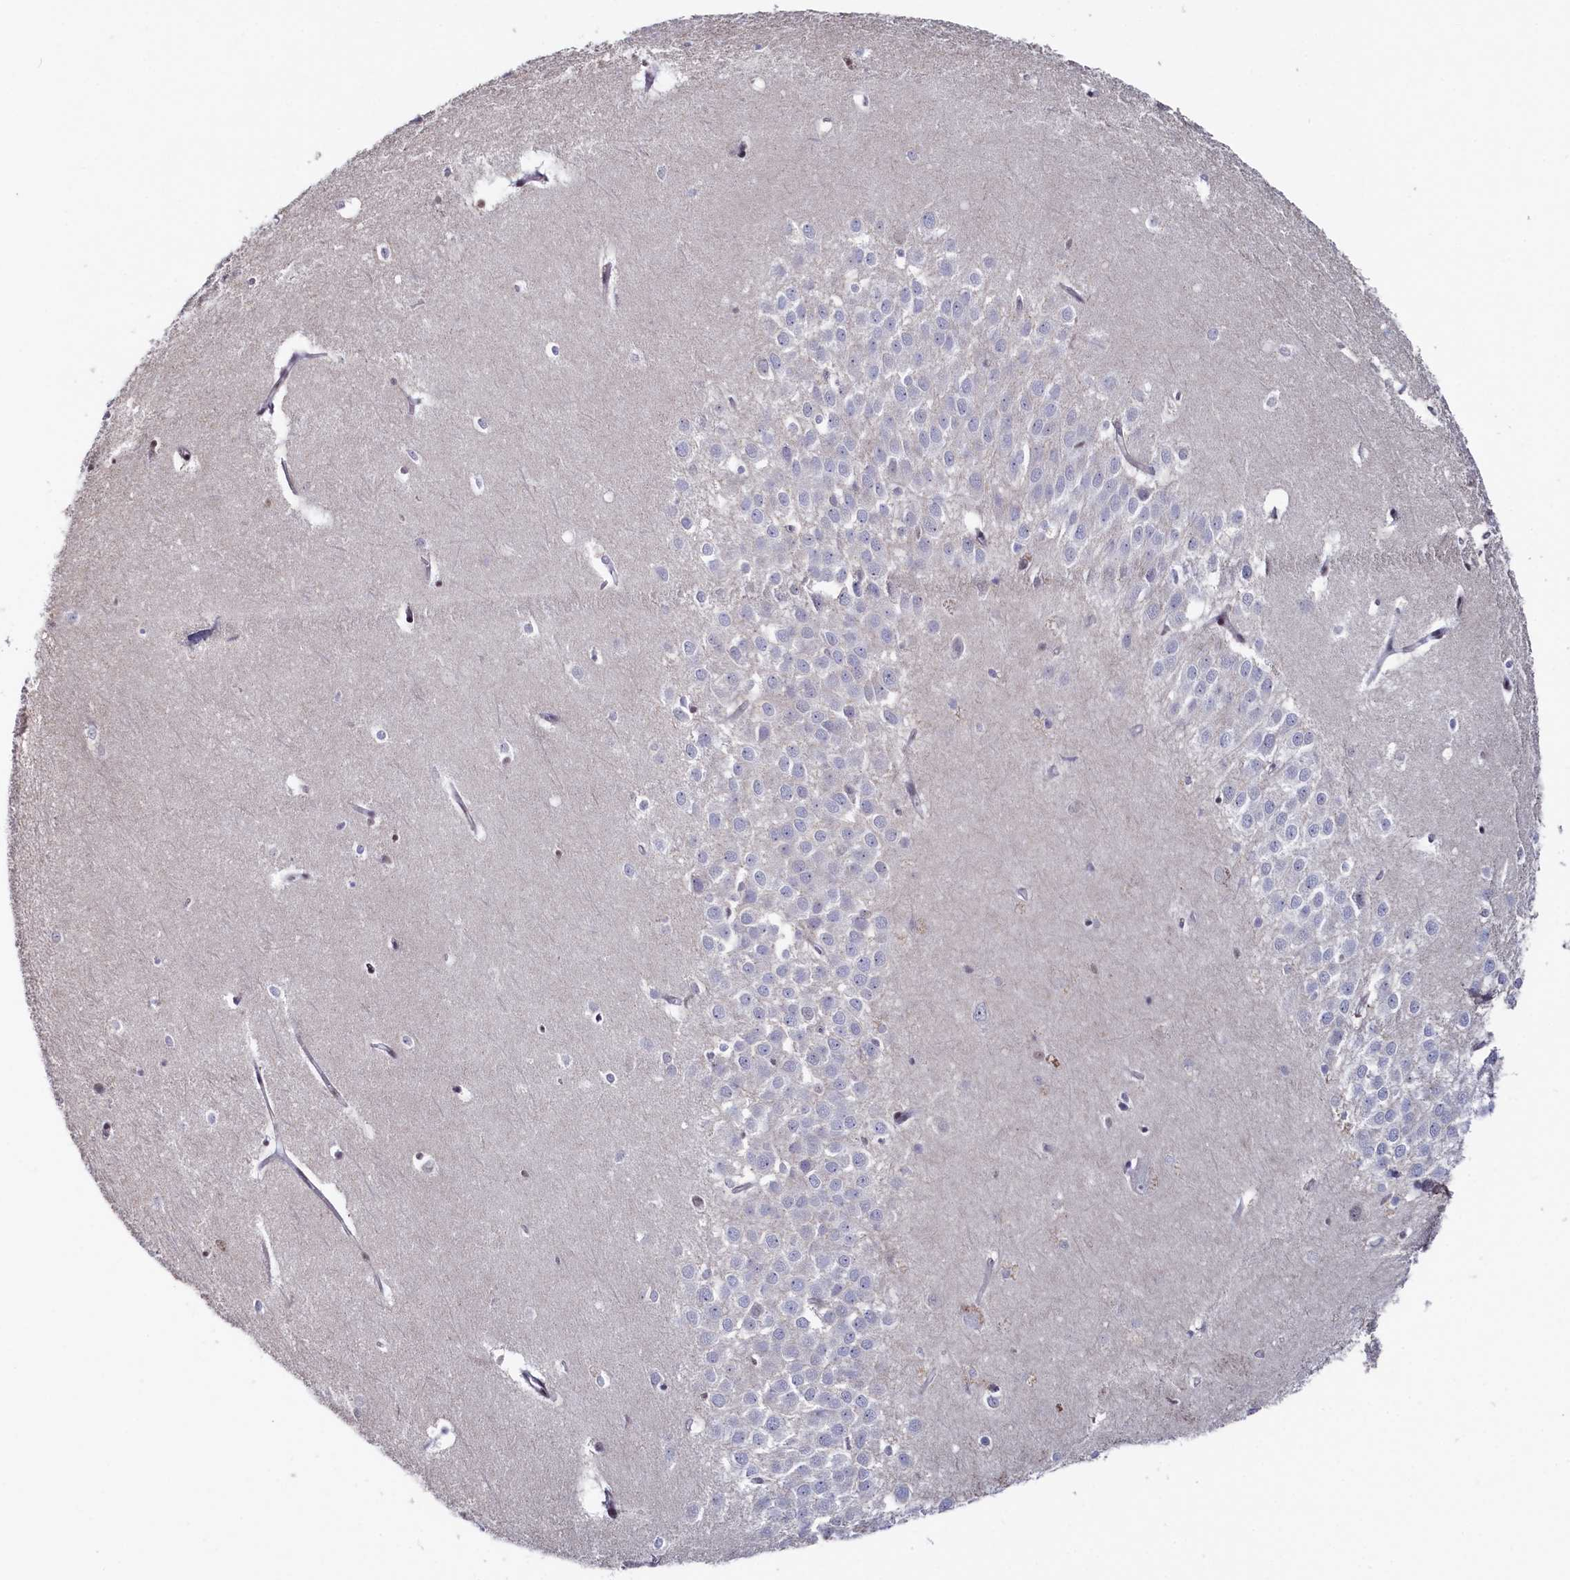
{"staining": {"intensity": "moderate", "quantity": "<25%", "location": "nuclear"}, "tissue": "hippocampus", "cell_type": "Glial cells", "image_type": "normal", "snomed": [{"axis": "morphology", "description": "Normal tissue, NOS"}, {"axis": "topography", "description": "Hippocampus"}], "caption": "Immunohistochemistry histopathology image of normal hippocampus stained for a protein (brown), which demonstrates low levels of moderate nuclear positivity in about <25% of glial cells.", "gene": "TIGD4", "patient": {"sex": "female", "age": 64}}